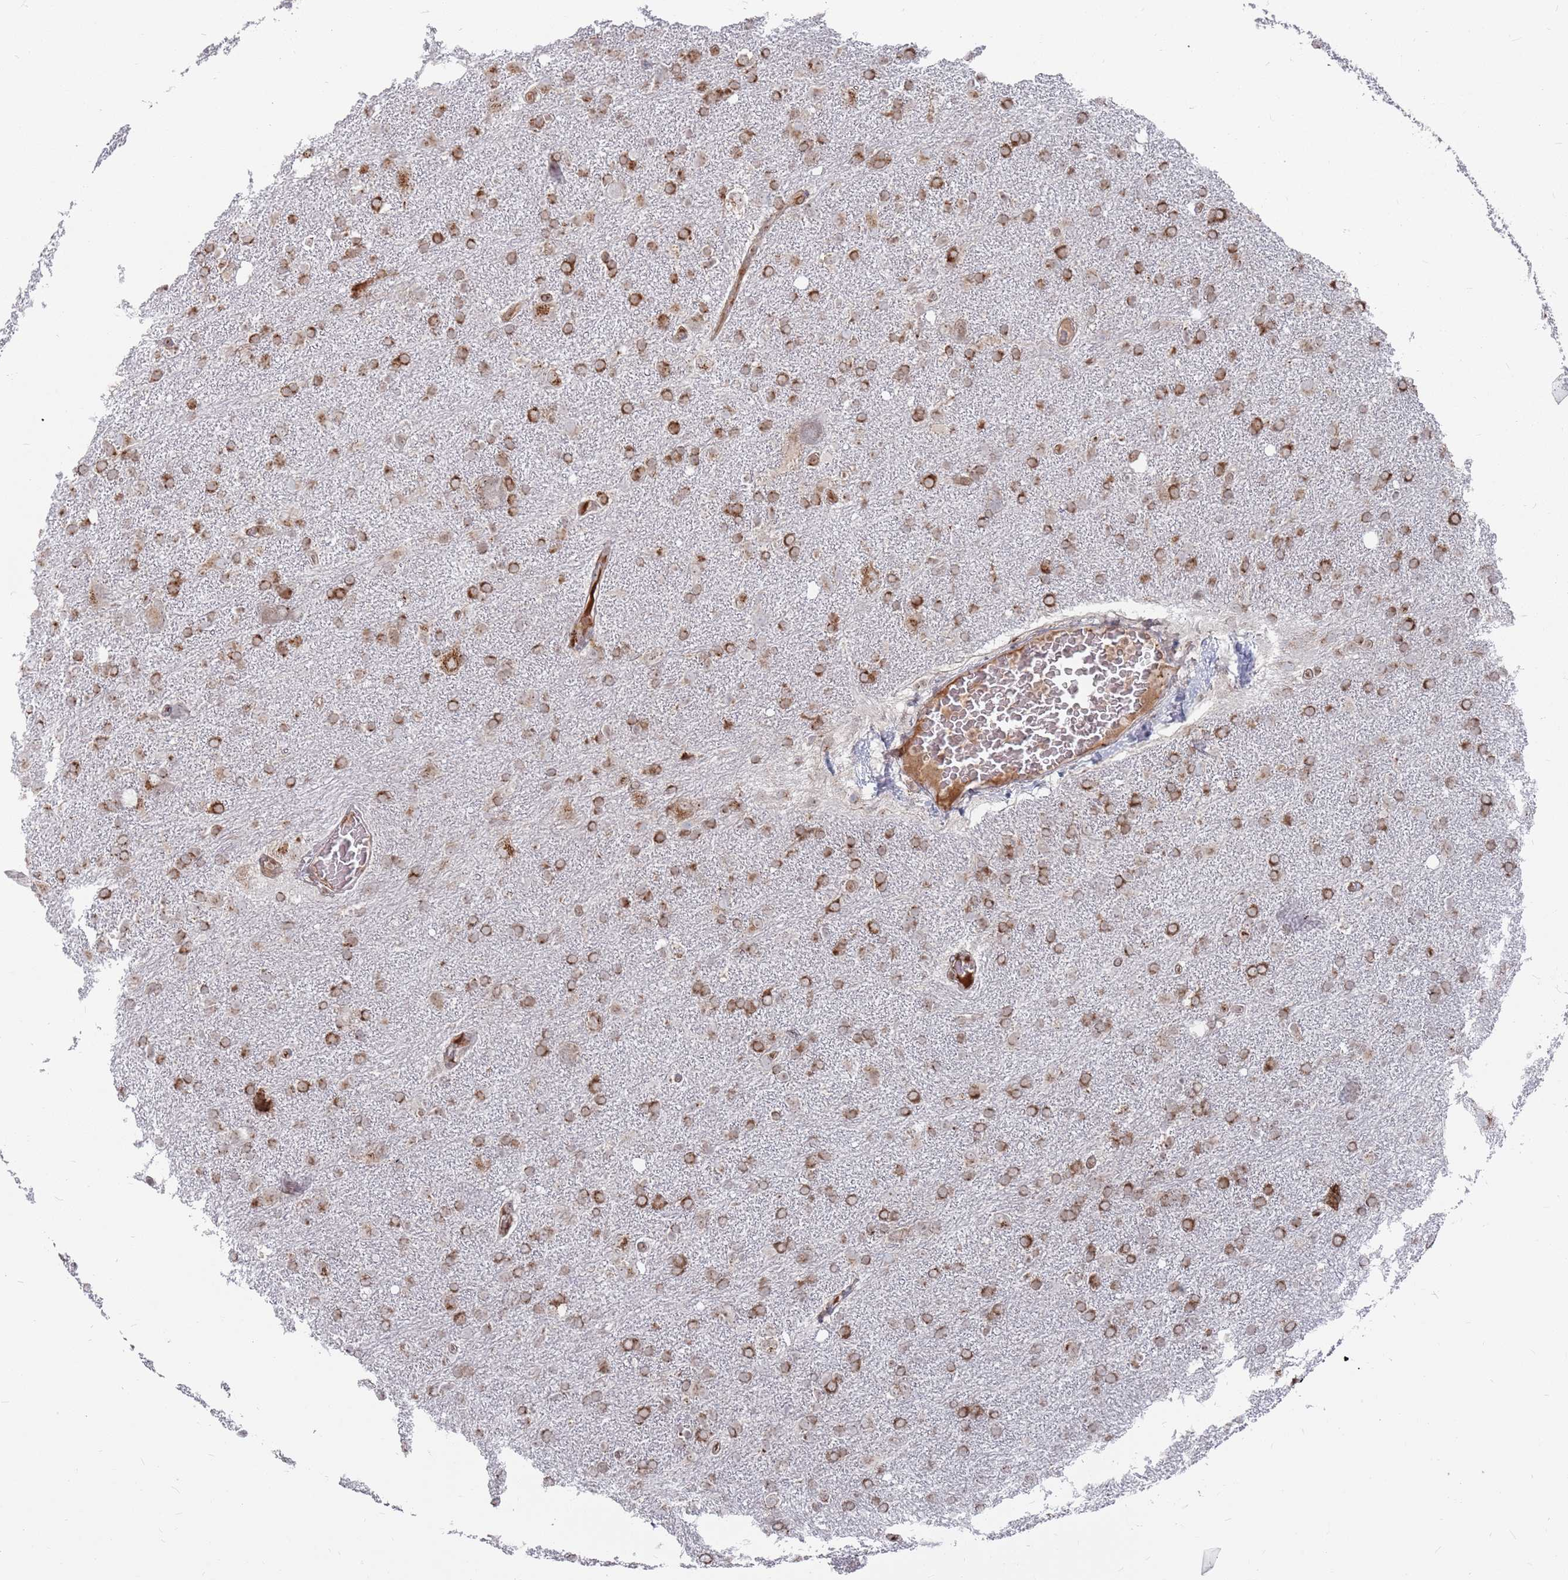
{"staining": {"intensity": "strong", "quantity": ">75%", "location": "cytoplasmic/membranous"}, "tissue": "glioma", "cell_type": "Tumor cells", "image_type": "cancer", "snomed": [{"axis": "morphology", "description": "Glioma, malignant, High grade"}, {"axis": "topography", "description": "Brain"}], "caption": "High-power microscopy captured an IHC photomicrograph of glioma, revealing strong cytoplasmic/membranous expression in approximately >75% of tumor cells.", "gene": "FMO4", "patient": {"sex": "male", "age": 61}}